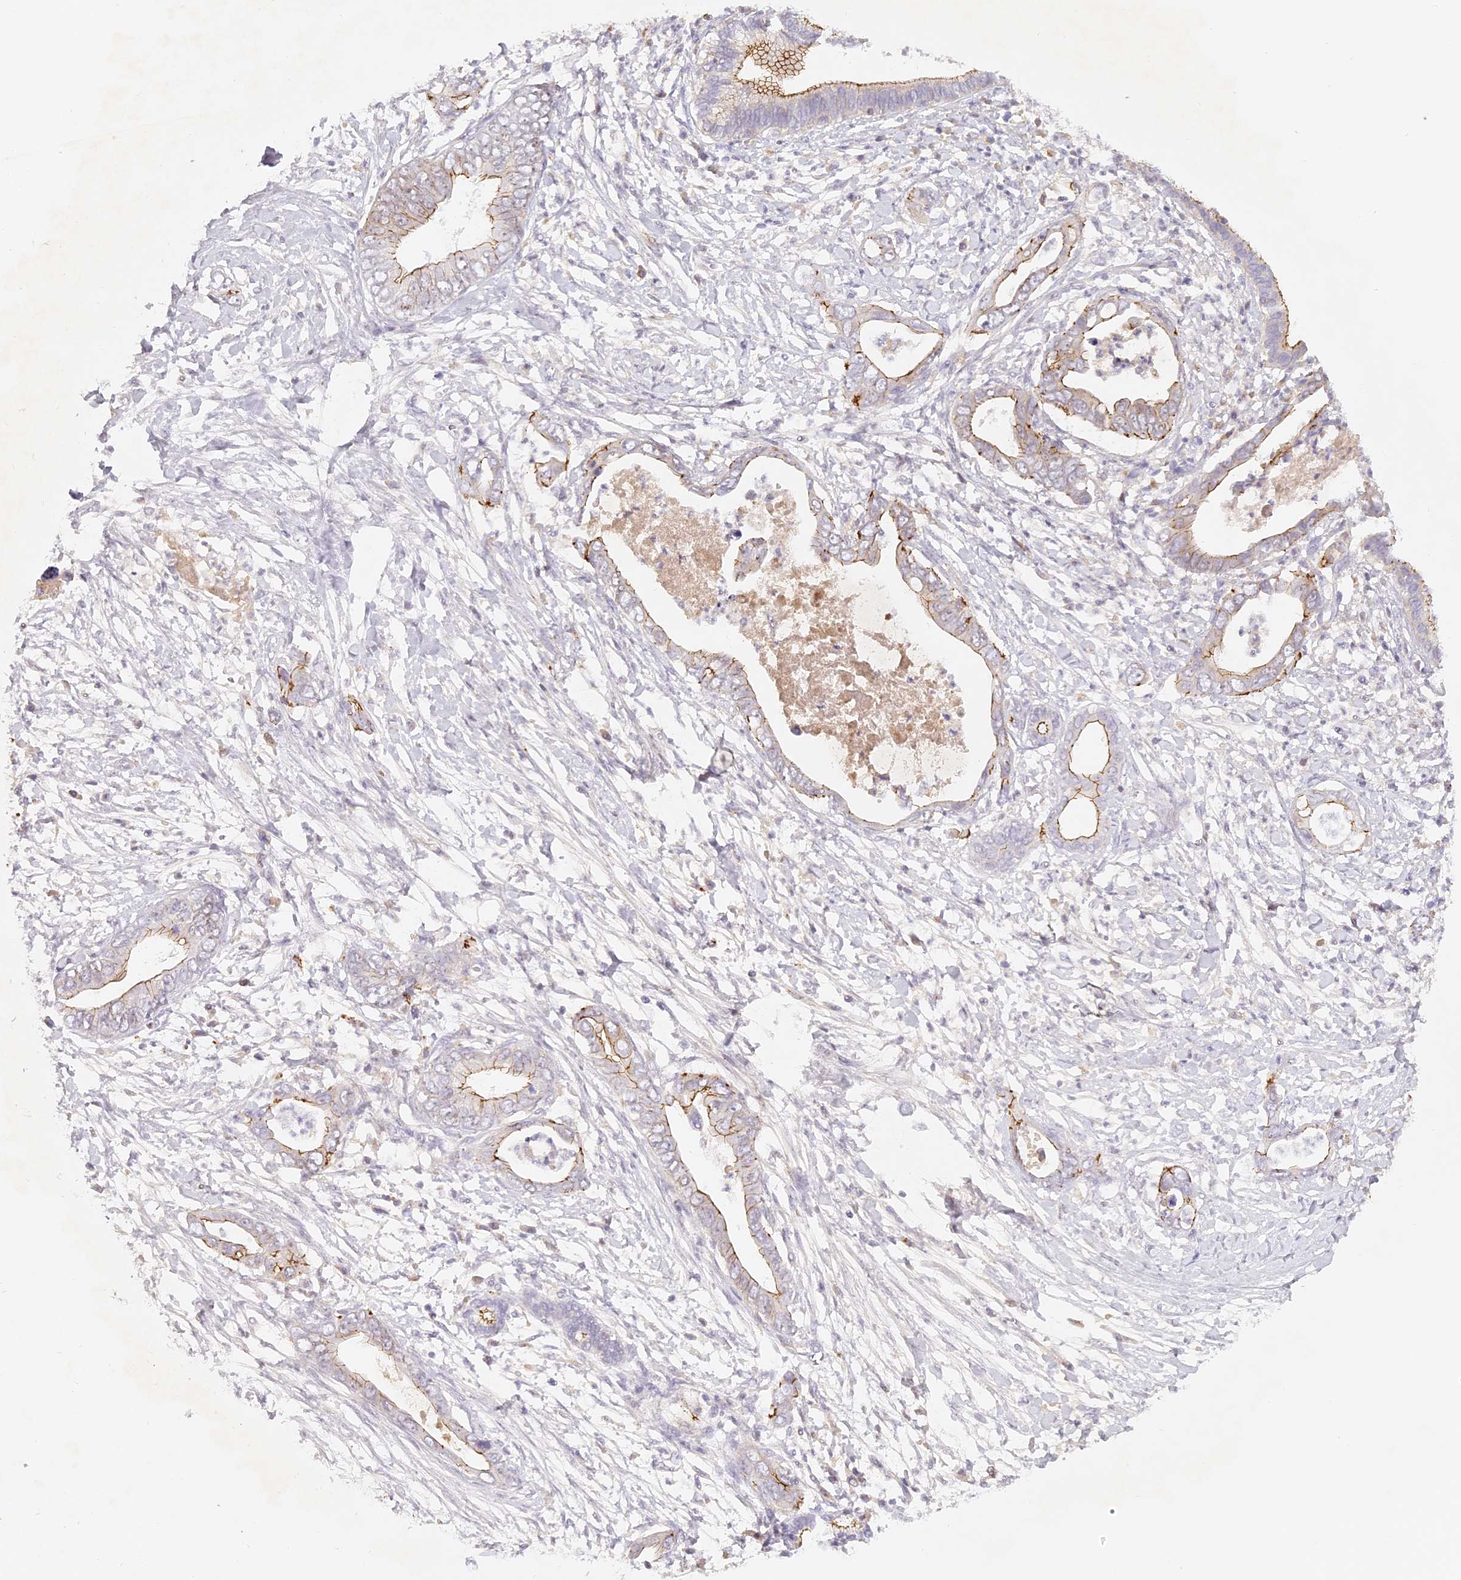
{"staining": {"intensity": "moderate", "quantity": "25%-75%", "location": "cytoplasmic/membranous"}, "tissue": "pancreatic cancer", "cell_type": "Tumor cells", "image_type": "cancer", "snomed": [{"axis": "morphology", "description": "Adenocarcinoma, NOS"}, {"axis": "topography", "description": "Pancreas"}], "caption": "Brown immunohistochemical staining in pancreatic adenocarcinoma shows moderate cytoplasmic/membranous expression in approximately 25%-75% of tumor cells.", "gene": "ELL3", "patient": {"sex": "male", "age": 75}}